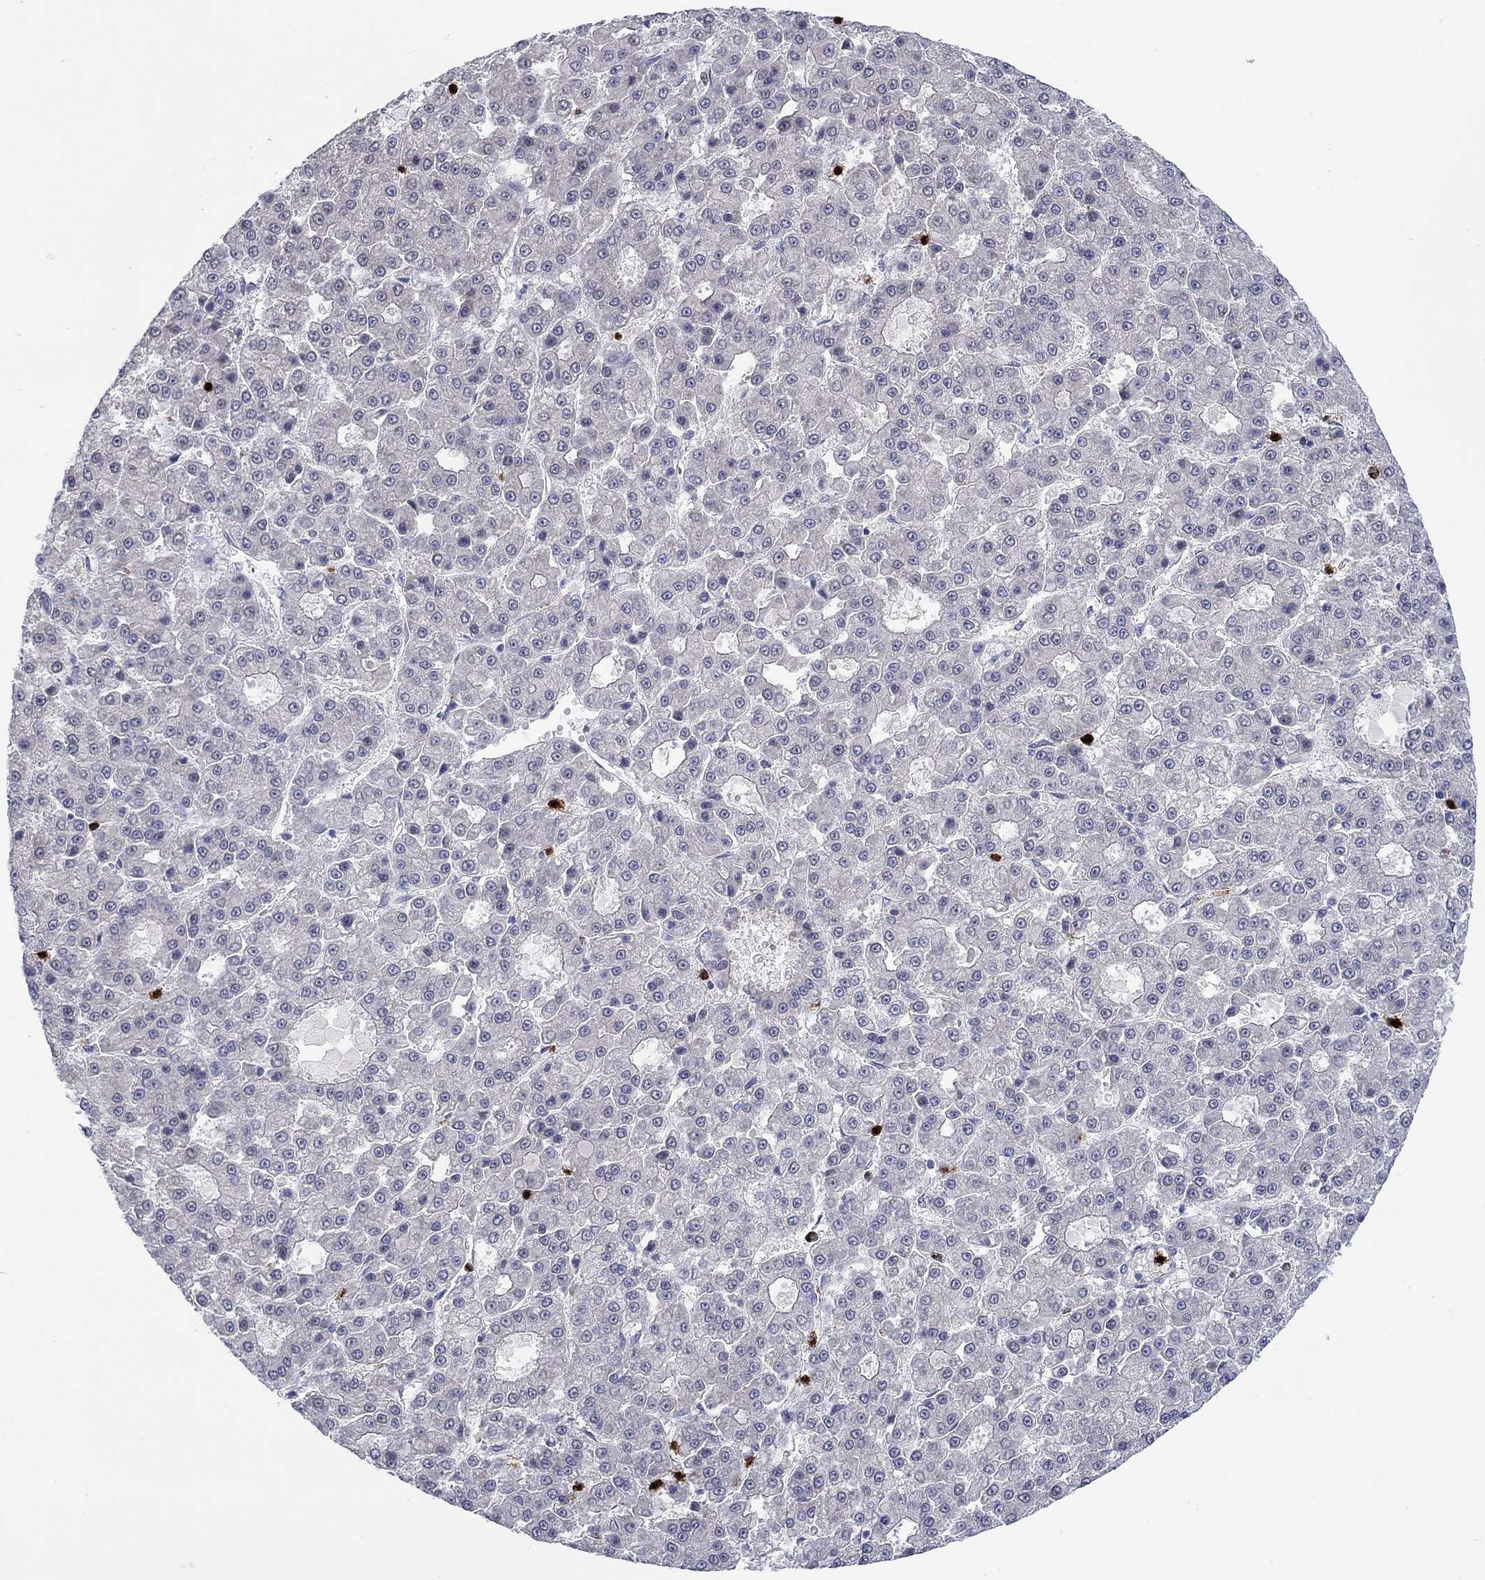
{"staining": {"intensity": "negative", "quantity": "none", "location": "none"}, "tissue": "liver cancer", "cell_type": "Tumor cells", "image_type": "cancer", "snomed": [{"axis": "morphology", "description": "Carcinoma, Hepatocellular, NOS"}, {"axis": "topography", "description": "Liver"}], "caption": "Tumor cells are negative for protein expression in human liver cancer (hepatocellular carcinoma).", "gene": "MTRFR", "patient": {"sex": "male", "age": 70}}